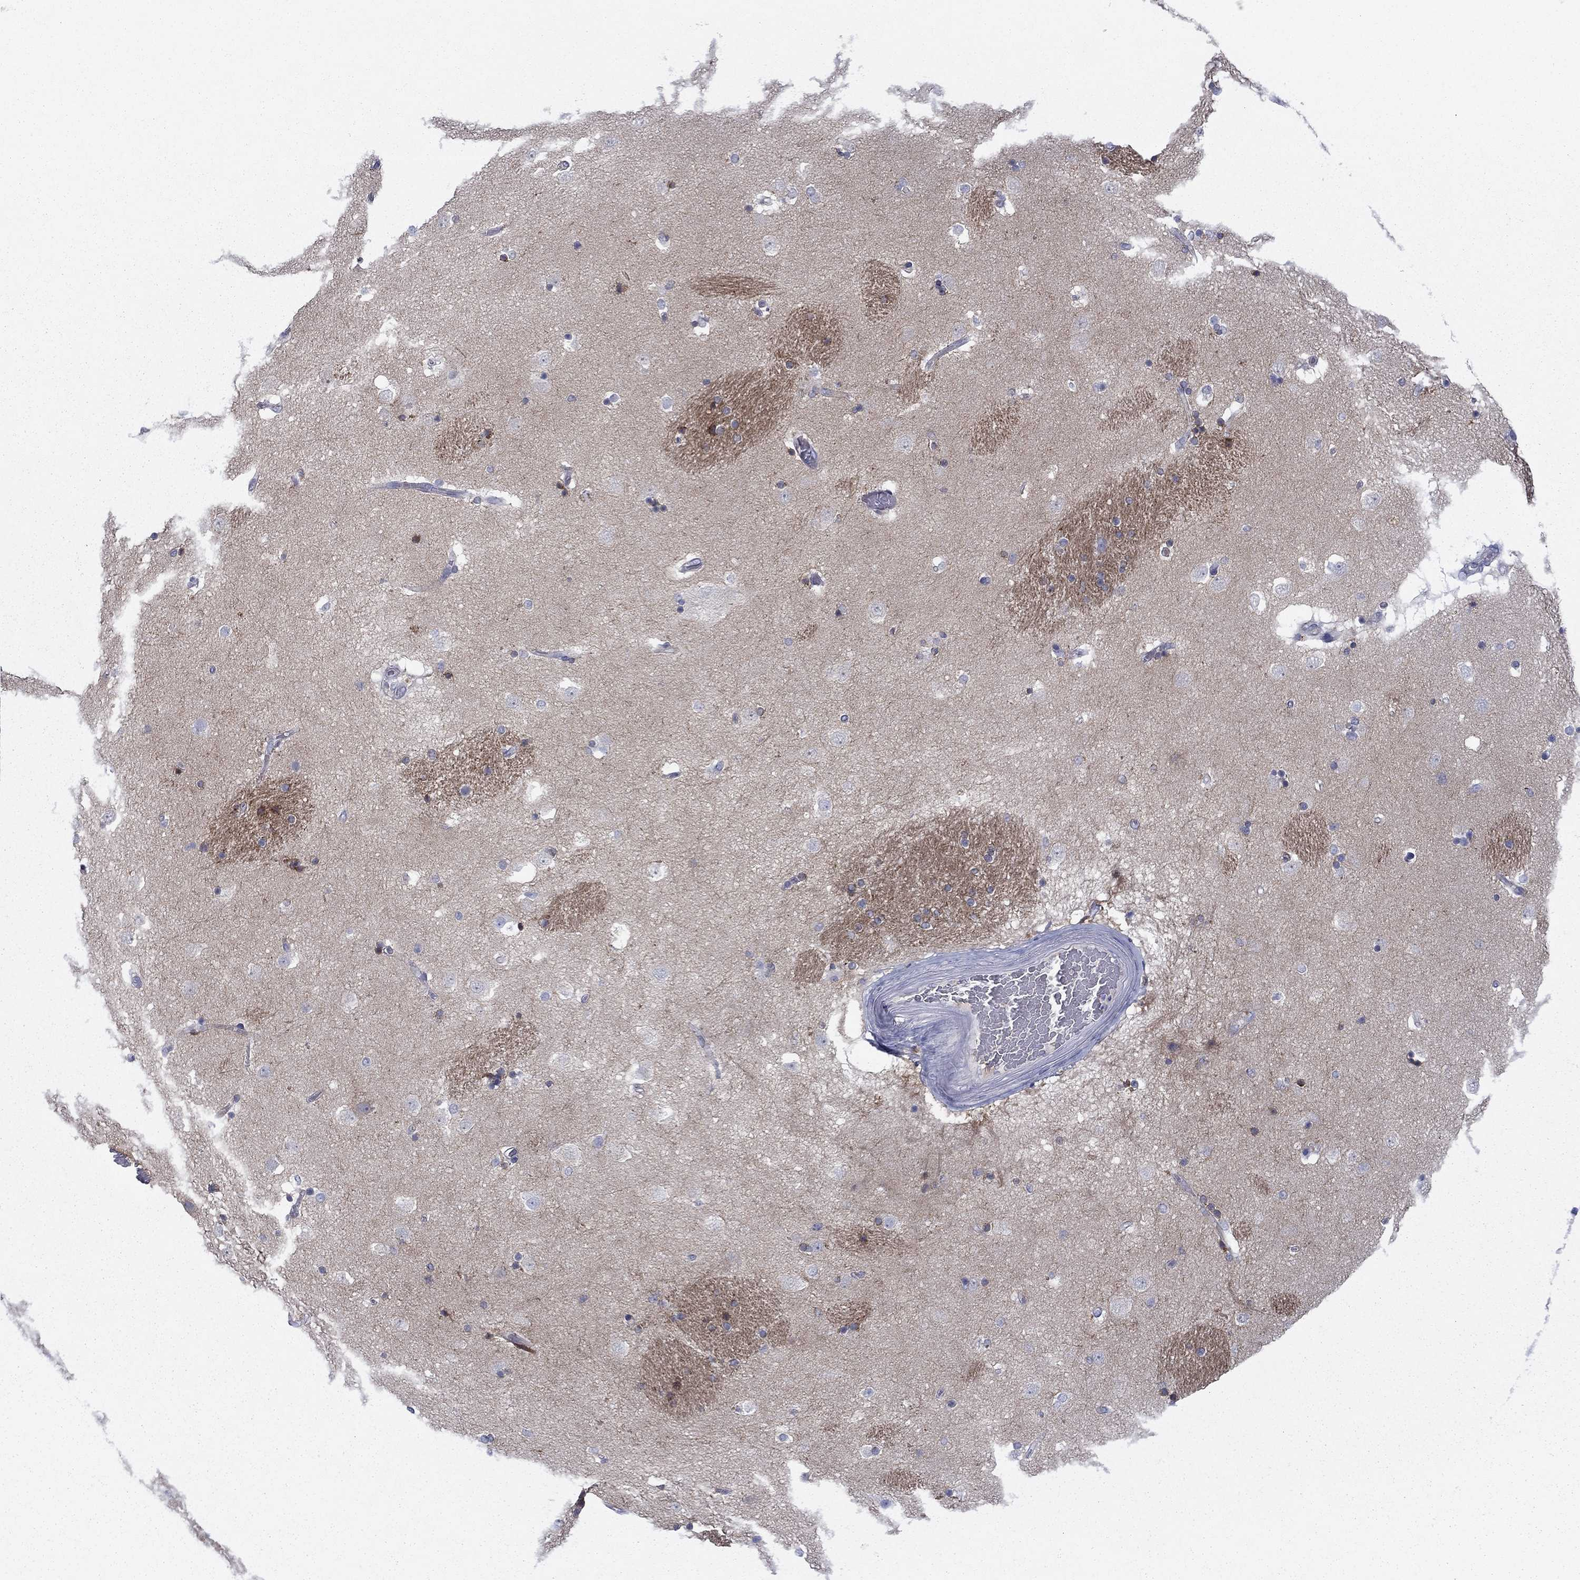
{"staining": {"intensity": "moderate", "quantity": "<25%", "location": "cytoplasmic/membranous"}, "tissue": "caudate", "cell_type": "Glial cells", "image_type": "normal", "snomed": [{"axis": "morphology", "description": "Normal tissue, NOS"}, {"axis": "topography", "description": "Lateral ventricle wall"}], "caption": "Immunohistochemical staining of benign human caudate exhibits moderate cytoplasmic/membranous protein expression in approximately <25% of glial cells. (IHC, brightfield microscopy, high magnification).", "gene": "CNTNAP4", "patient": {"sex": "male", "age": 51}}